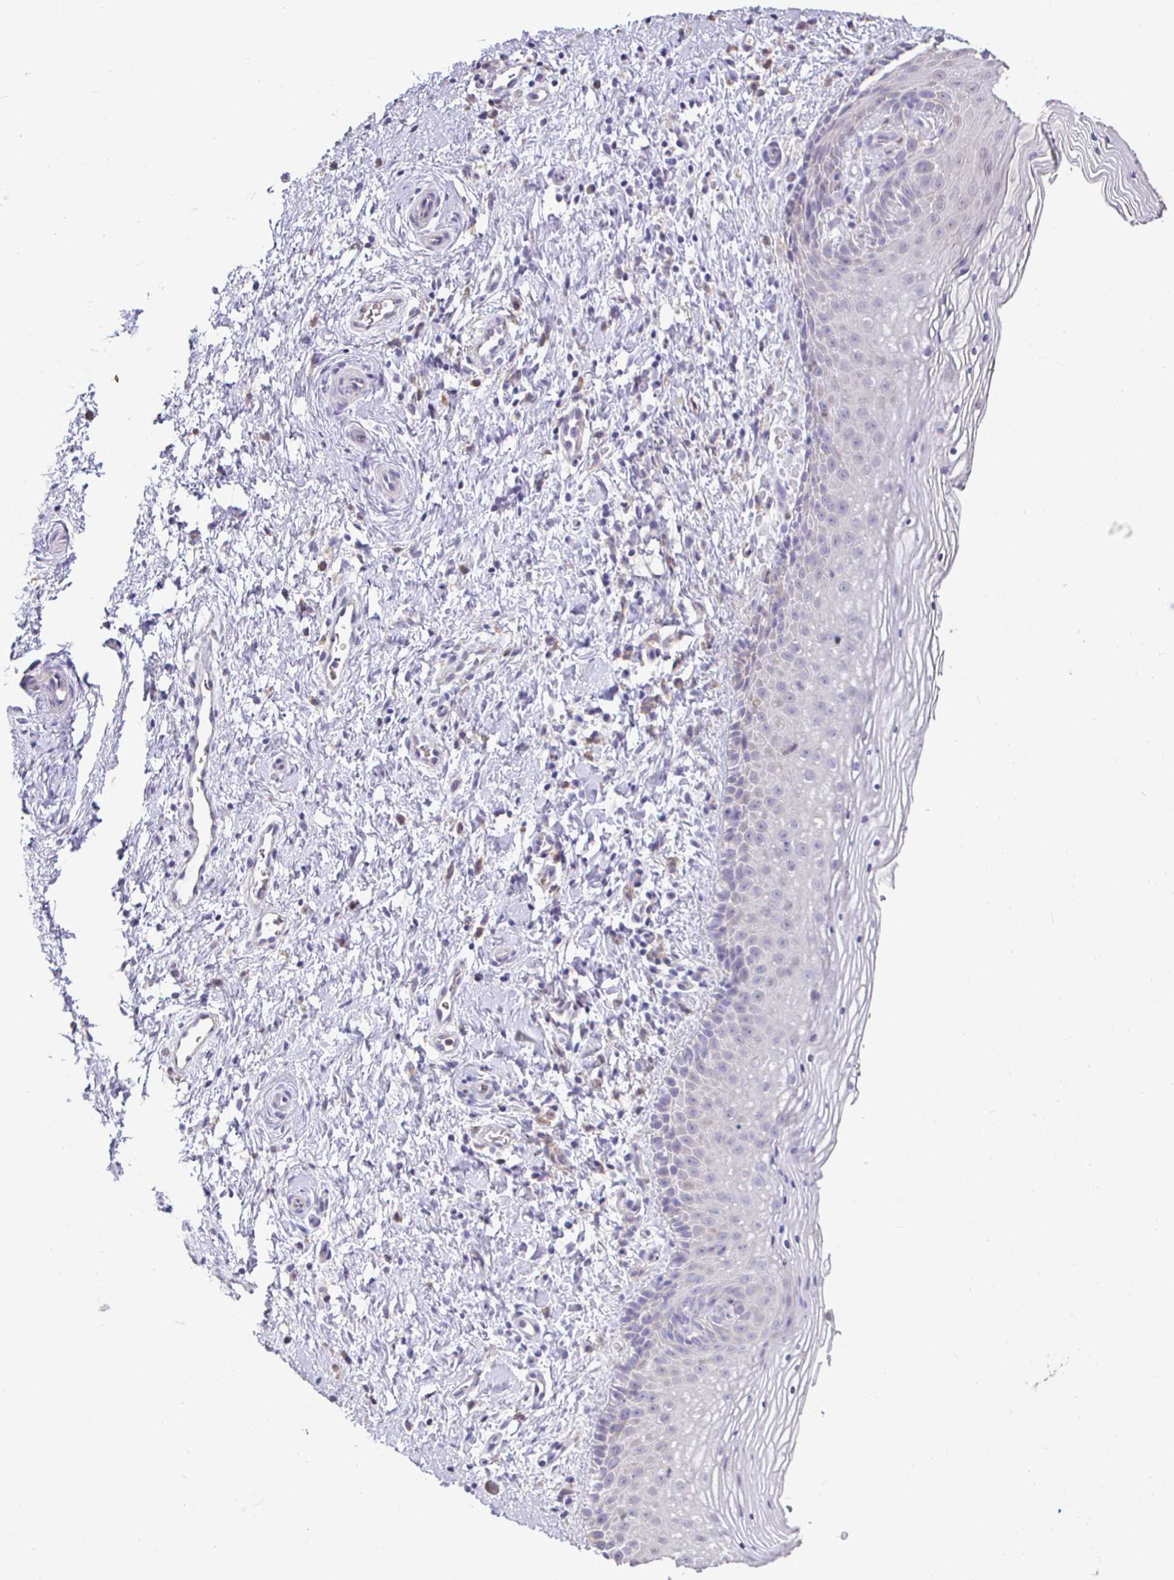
{"staining": {"intensity": "negative", "quantity": "none", "location": "none"}, "tissue": "vagina", "cell_type": "Squamous epithelial cells", "image_type": "normal", "snomed": [{"axis": "morphology", "description": "Normal tissue, NOS"}, {"axis": "topography", "description": "Vagina"}], "caption": "There is no significant staining in squamous epithelial cells of vagina.", "gene": "SIRPA", "patient": {"sex": "female", "age": 51}}